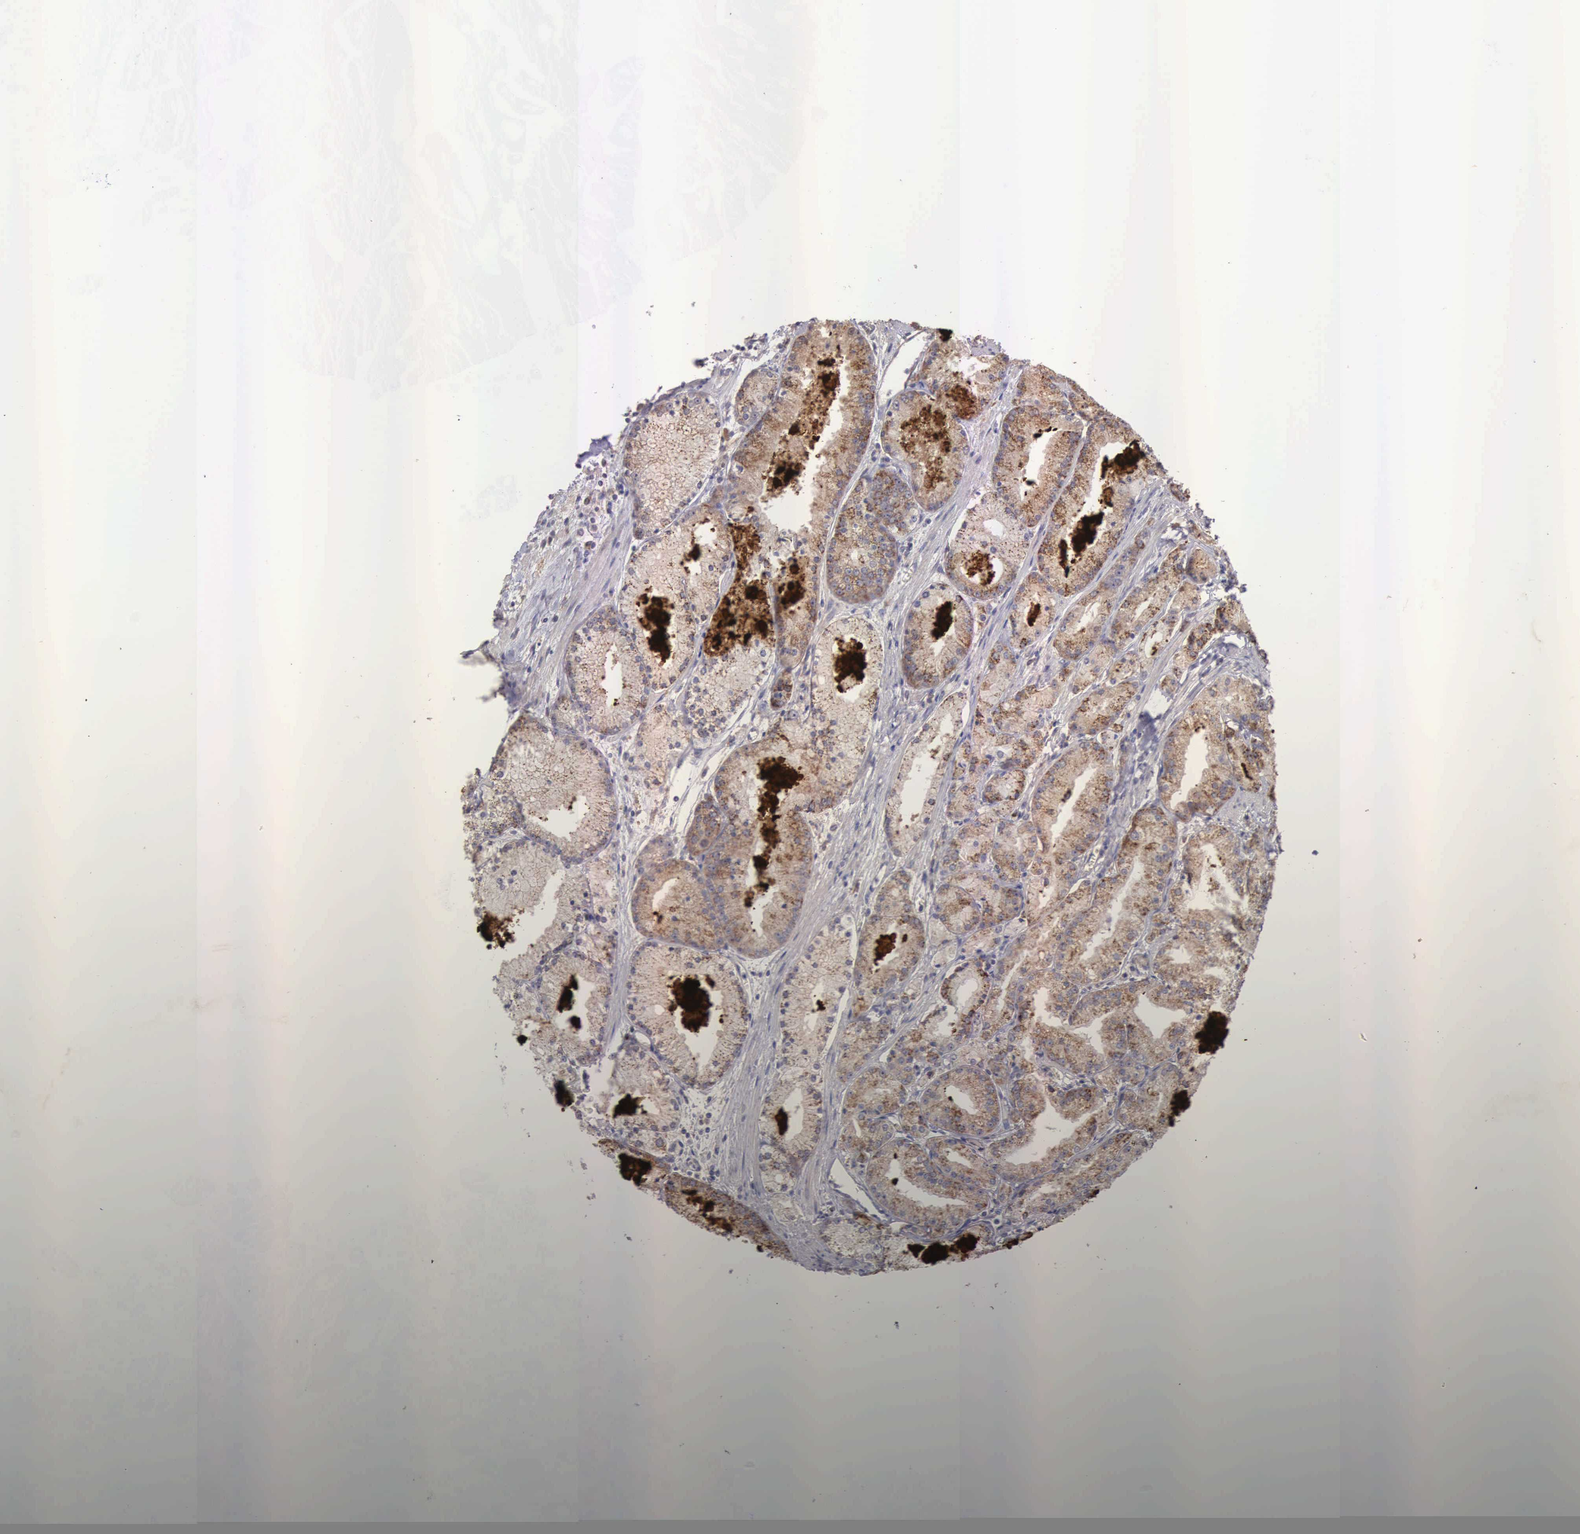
{"staining": {"intensity": "moderate", "quantity": ">75%", "location": "cytoplasmic/membranous"}, "tissue": "prostate cancer", "cell_type": "Tumor cells", "image_type": "cancer", "snomed": [{"axis": "morphology", "description": "Adenocarcinoma, Medium grade"}, {"axis": "topography", "description": "Prostate"}], "caption": "Human prostate adenocarcinoma (medium-grade) stained for a protein (brown) displays moderate cytoplasmic/membranous positive positivity in about >75% of tumor cells.", "gene": "CDC45", "patient": {"sex": "male", "age": 72}}